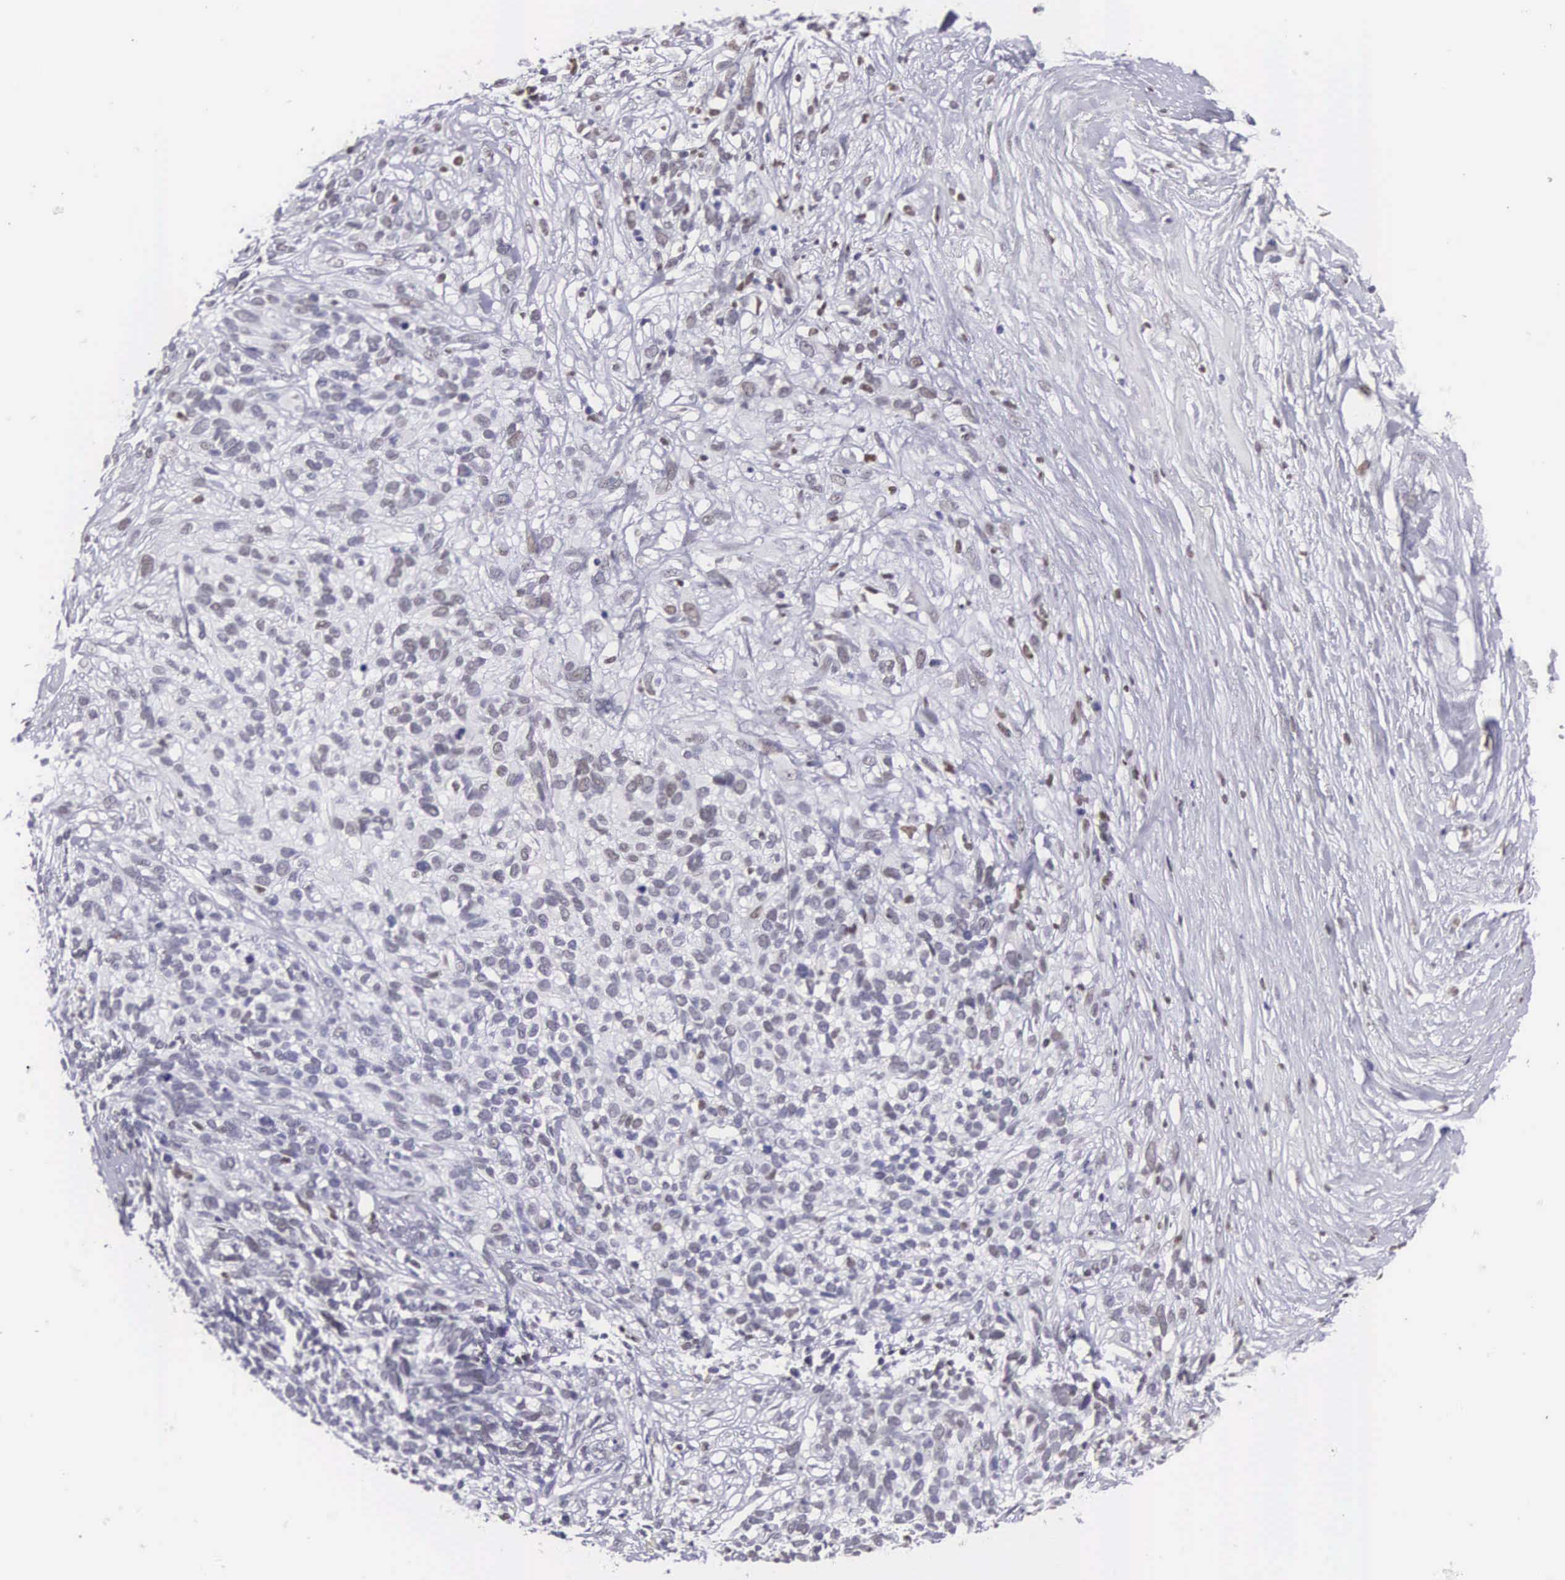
{"staining": {"intensity": "weak", "quantity": "25%-75%", "location": "nuclear"}, "tissue": "melanoma", "cell_type": "Tumor cells", "image_type": "cancer", "snomed": [{"axis": "morphology", "description": "Malignant melanoma, NOS"}, {"axis": "topography", "description": "Skin"}], "caption": "Melanoma tissue exhibits weak nuclear staining in approximately 25%-75% of tumor cells, visualized by immunohistochemistry.", "gene": "ETV6", "patient": {"sex": "female", "age": 85}}